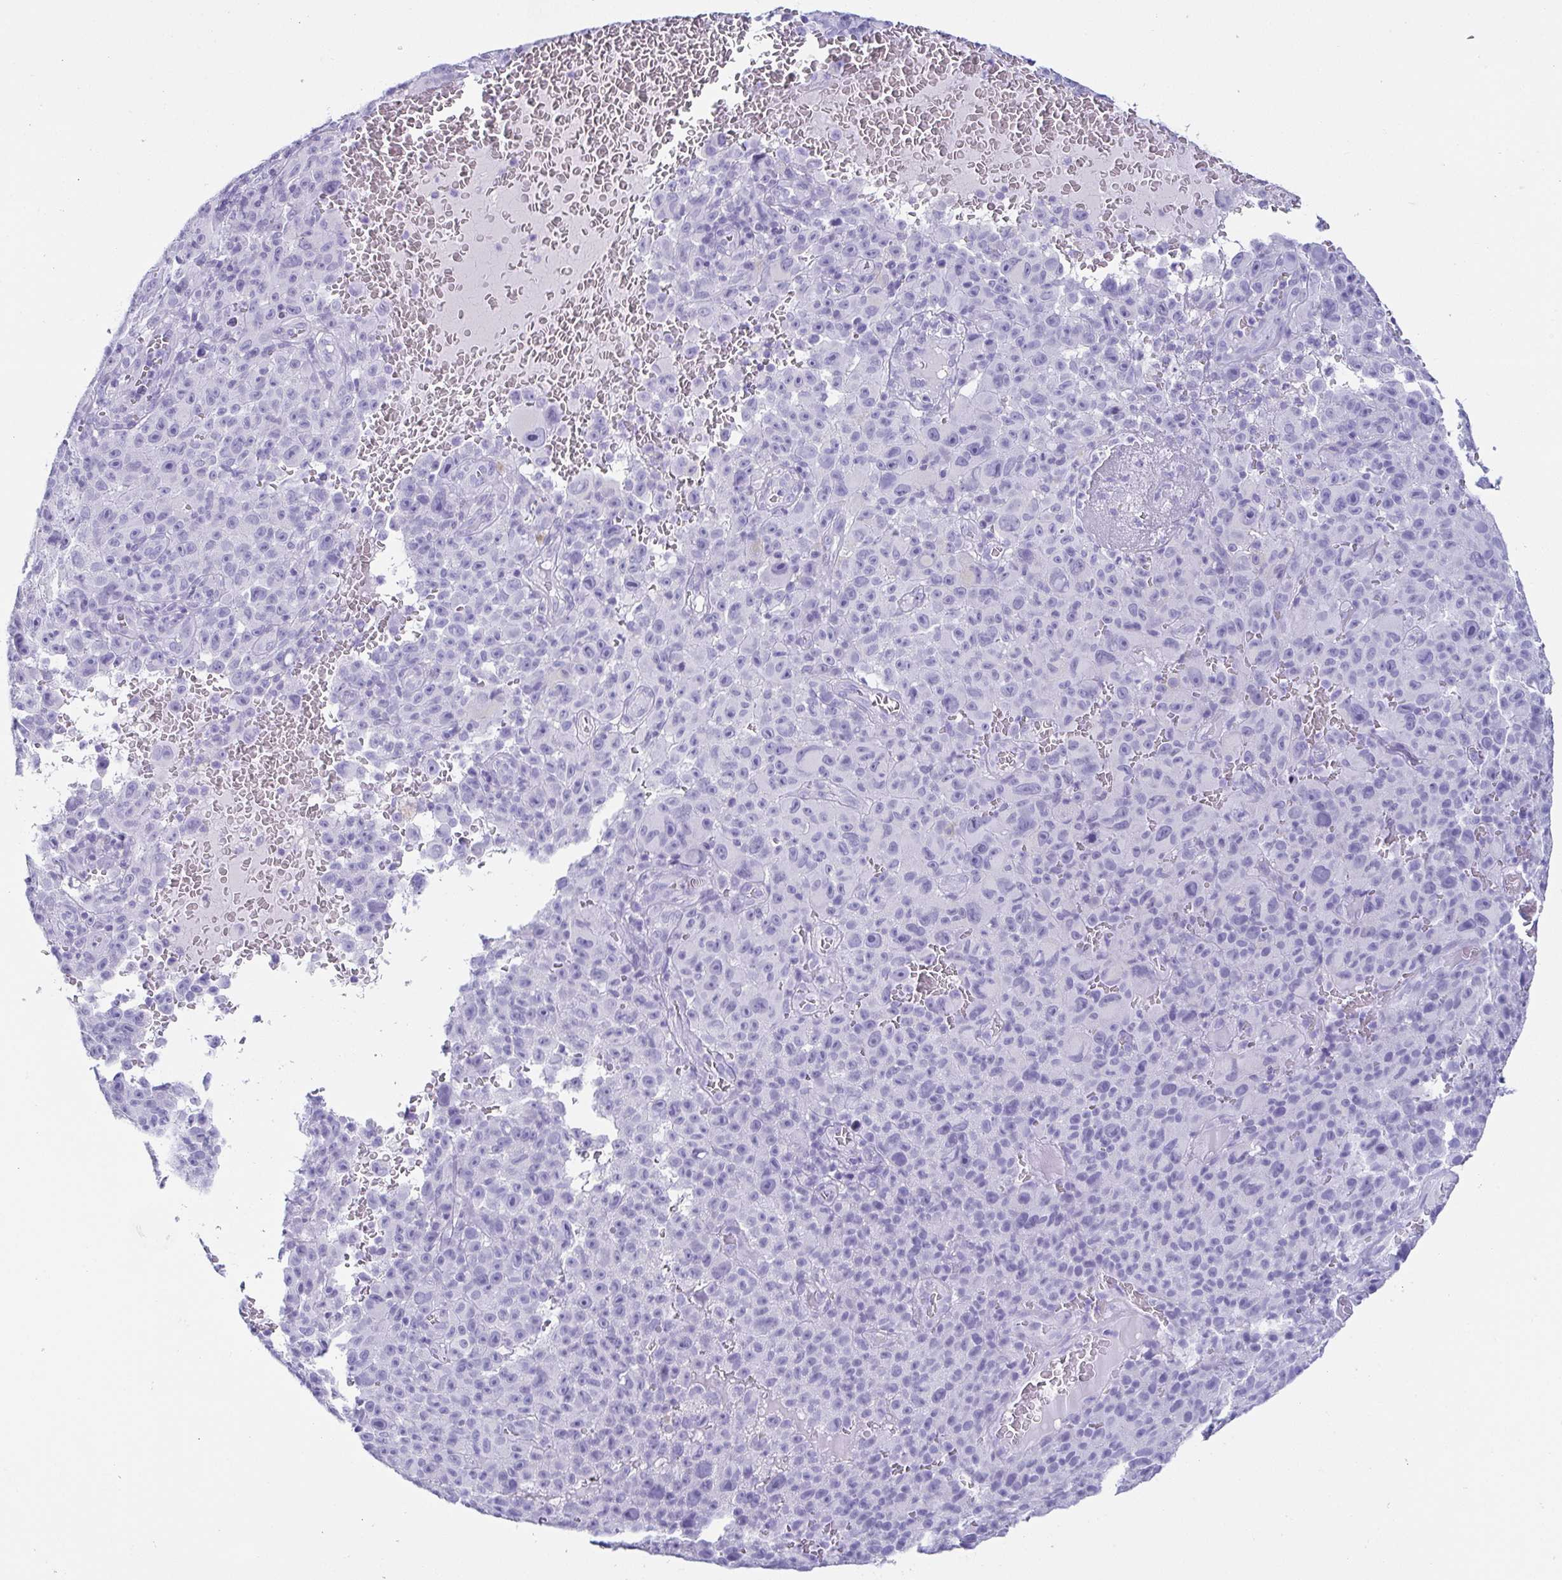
{"staining": {"intensity": "negative", "quantity": "none", "location": "none"}, "tissue": "melanoma", "cell_type": "Tumor cells", "image_type": "cancer", "snomed": [{"axis": "morphology", "description": "Malignant melanoma, NOS"}, {"axis": "topography", "description": "Skin"}], "caption": "IHC image of neoplastic tissue: malignant melanoma stained with DAB (3,3'-diaminobenzidine) displays no significant protein staining in tumor cells.", "gene": "CD164L2", "patient": {"sex": "female", "age": 82}}